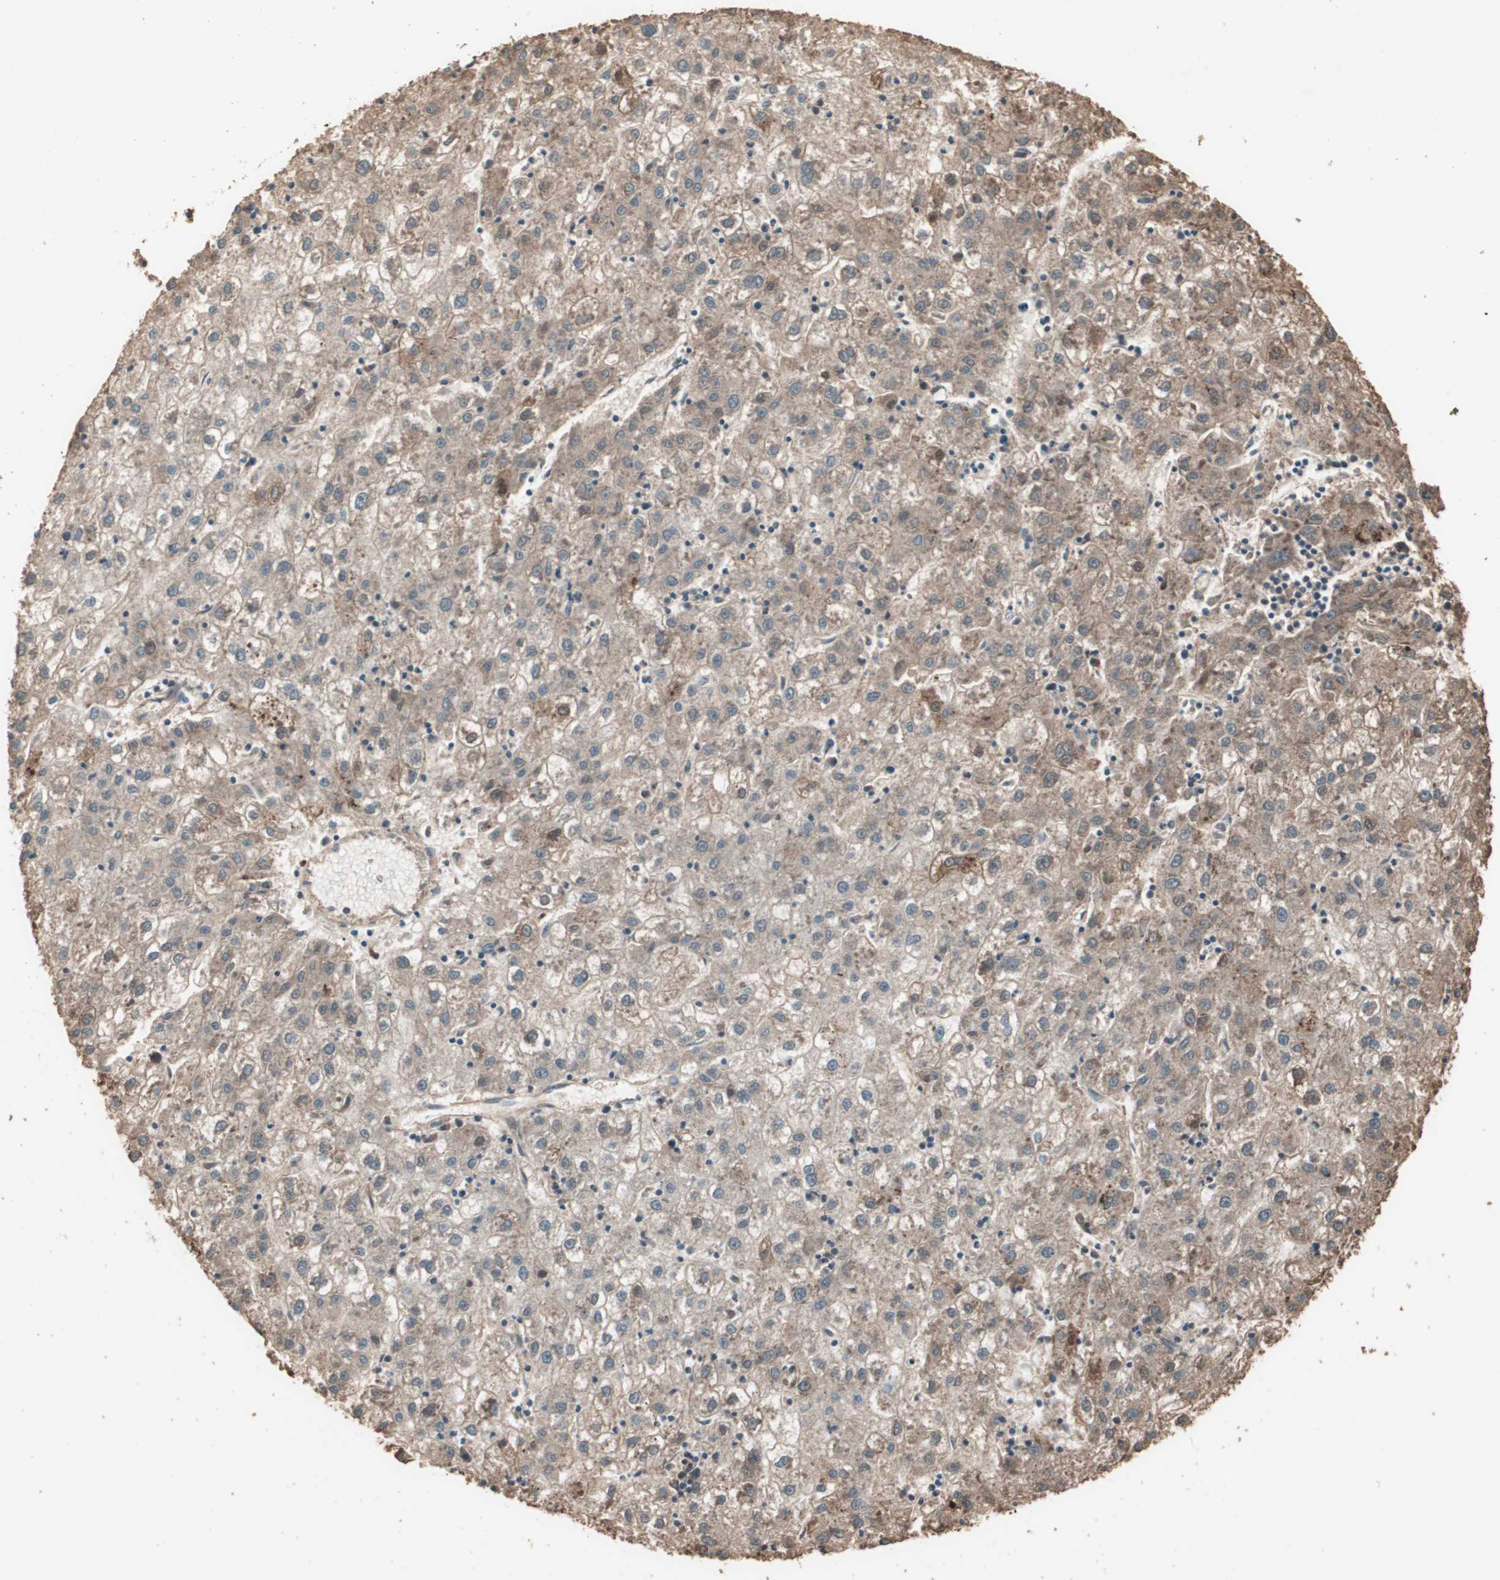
{"staining": {"intensity": "weak", "quantity": ">75%", "location": "cytoplasmic/membranous"}, "tissue": "liver cancer", "cell_type": "Tumor cells", "image_type": "cancer", "snomed": [{"axis": "morphology", "description": "Carcinoma, Hepatocellular, NOS"}, {"axis": "topography", "description": "Liver"}], "caption": "A low amount of weak cytoplasmic/membranous positivity is appreciated in about >75% of tumor cells in liver cancer (hepatocellular carcinoma) tissue. (DAB IHC, brown staining for protein, blue staining for nuclei).", "gene": "CCN4", "patient": {"sex": "male", "age": 72}}